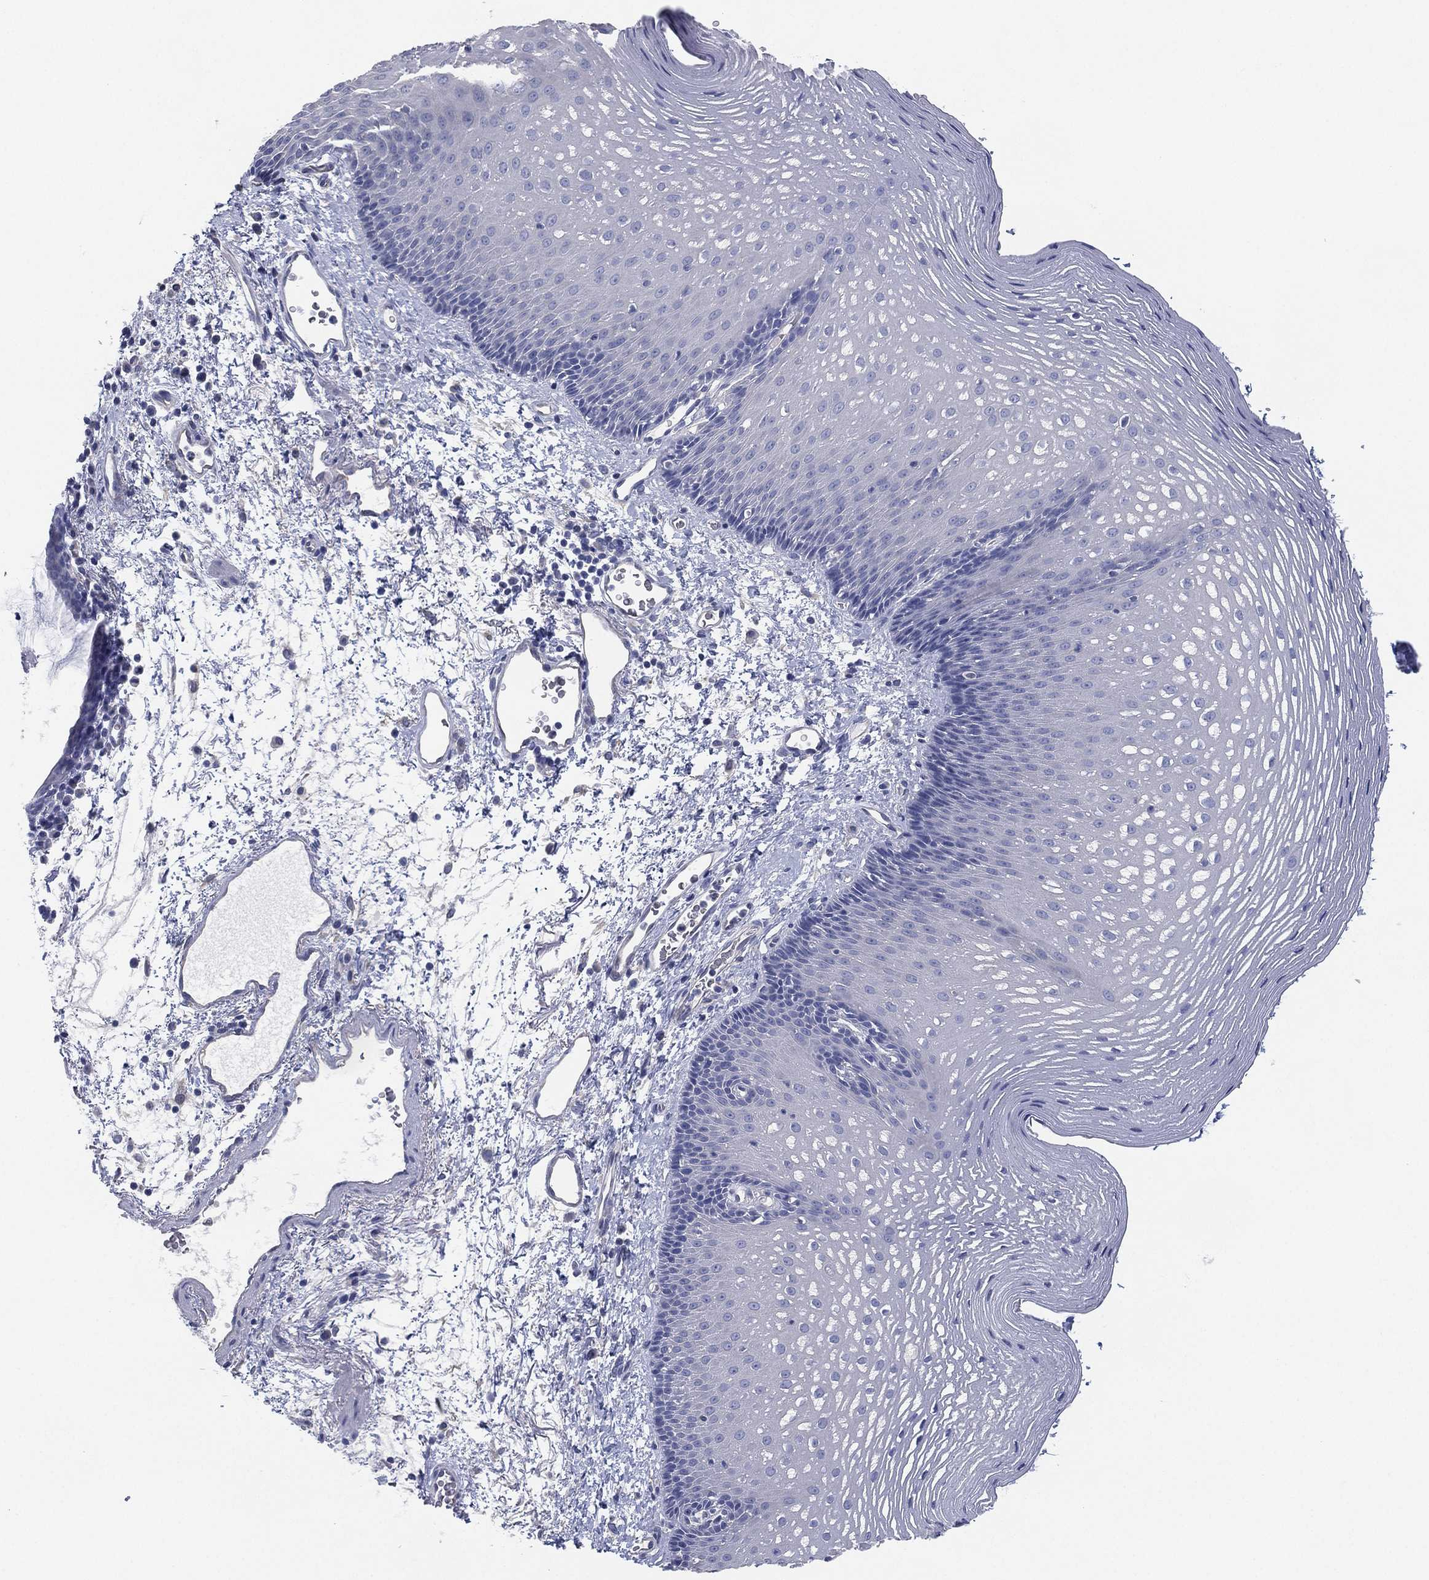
{"staining": {"intensity": "negative", "quantity": "none", "location": "none"}, "tissue": "esophagus", "cell_type": "Squamous epithelial cells", "image_type": "normal", "snomed": [{"axis": "morphology", "description": "Normal tissue, NOS"}, {"axis": "topography", "description": "Esophagus"}], "caption": "DAB (3,3'-diaminobenzidine) immunohistochemical staining of unremarkable human esophagus shows no significant expression in squamous epithelial cells.", "gene": "CCDC70", "patient": {"sex": "male", "age": 76}}